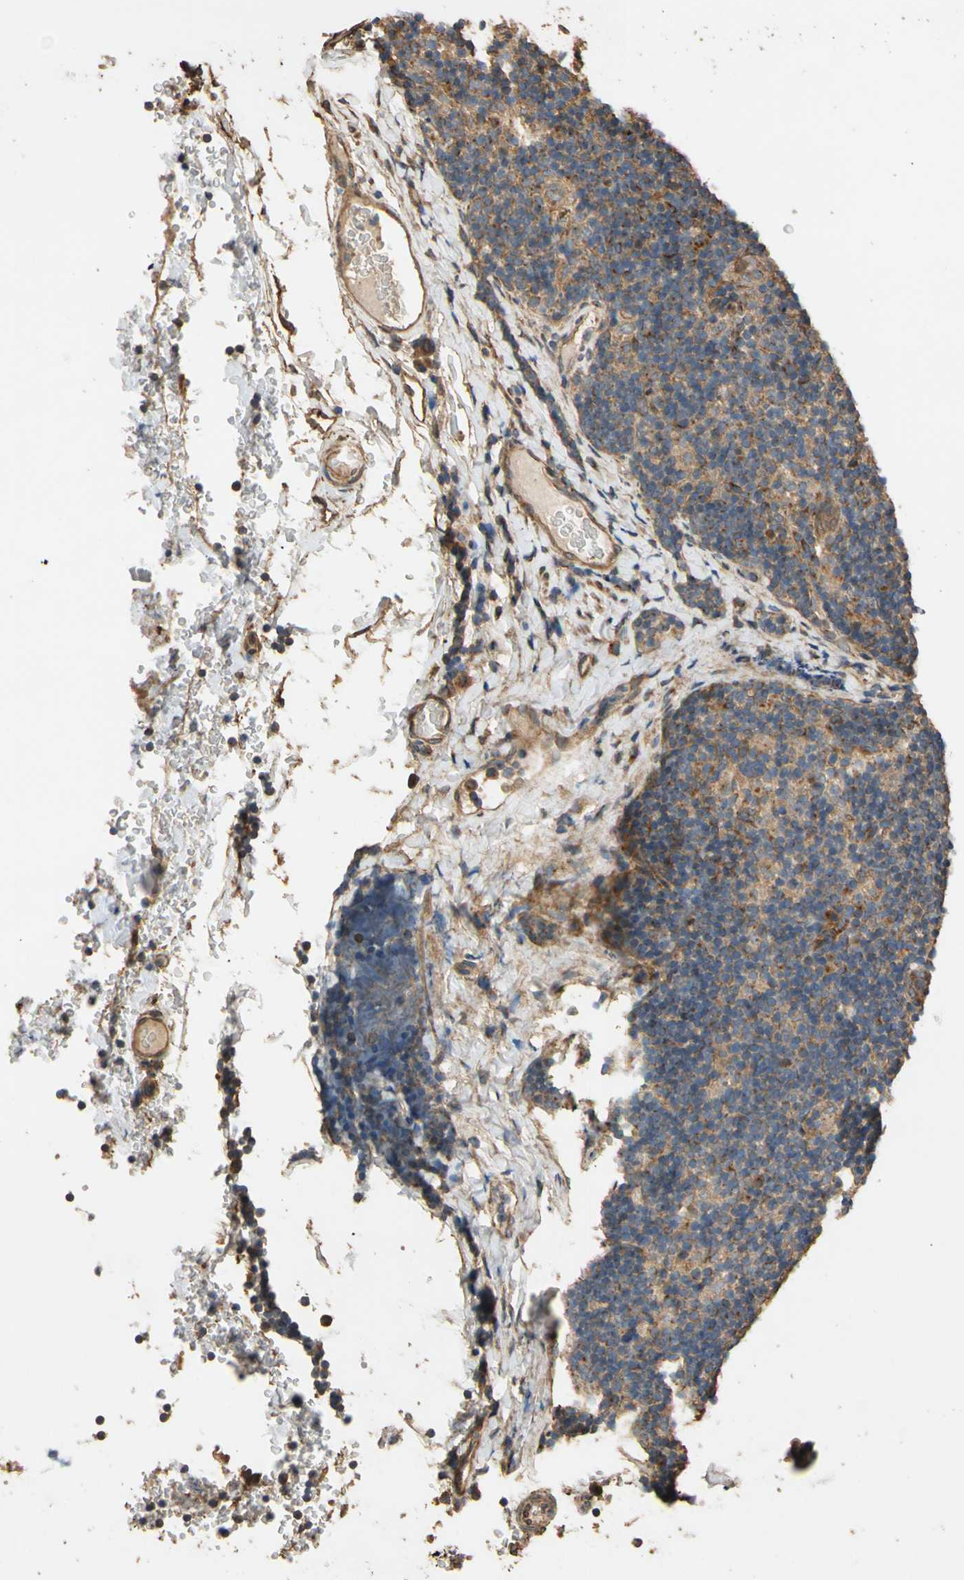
{"staining": {"intensity": "moderate", "quantity": ">75%", "location": "cytoplasmic/membranous"}, "tissue": "lymph node", "cell_type": "Germinal center cells", "image_type": "normal", "snomed": [{"axis": "morphology", "description": "Normal tissue, NOS"}, {"axis": "topography", "description": "Lymph node"}], "caption": "The histopathology image demonstrates staining of benign lymph node, revealing moderate cytoplasmic/membranous protein positivity (brown color) within germinal center cells. (Brightfield microscopy of DAB IHC at high magnification).", "gene": "MGRN1", "patient": {"sex": "female", "age": 14}}